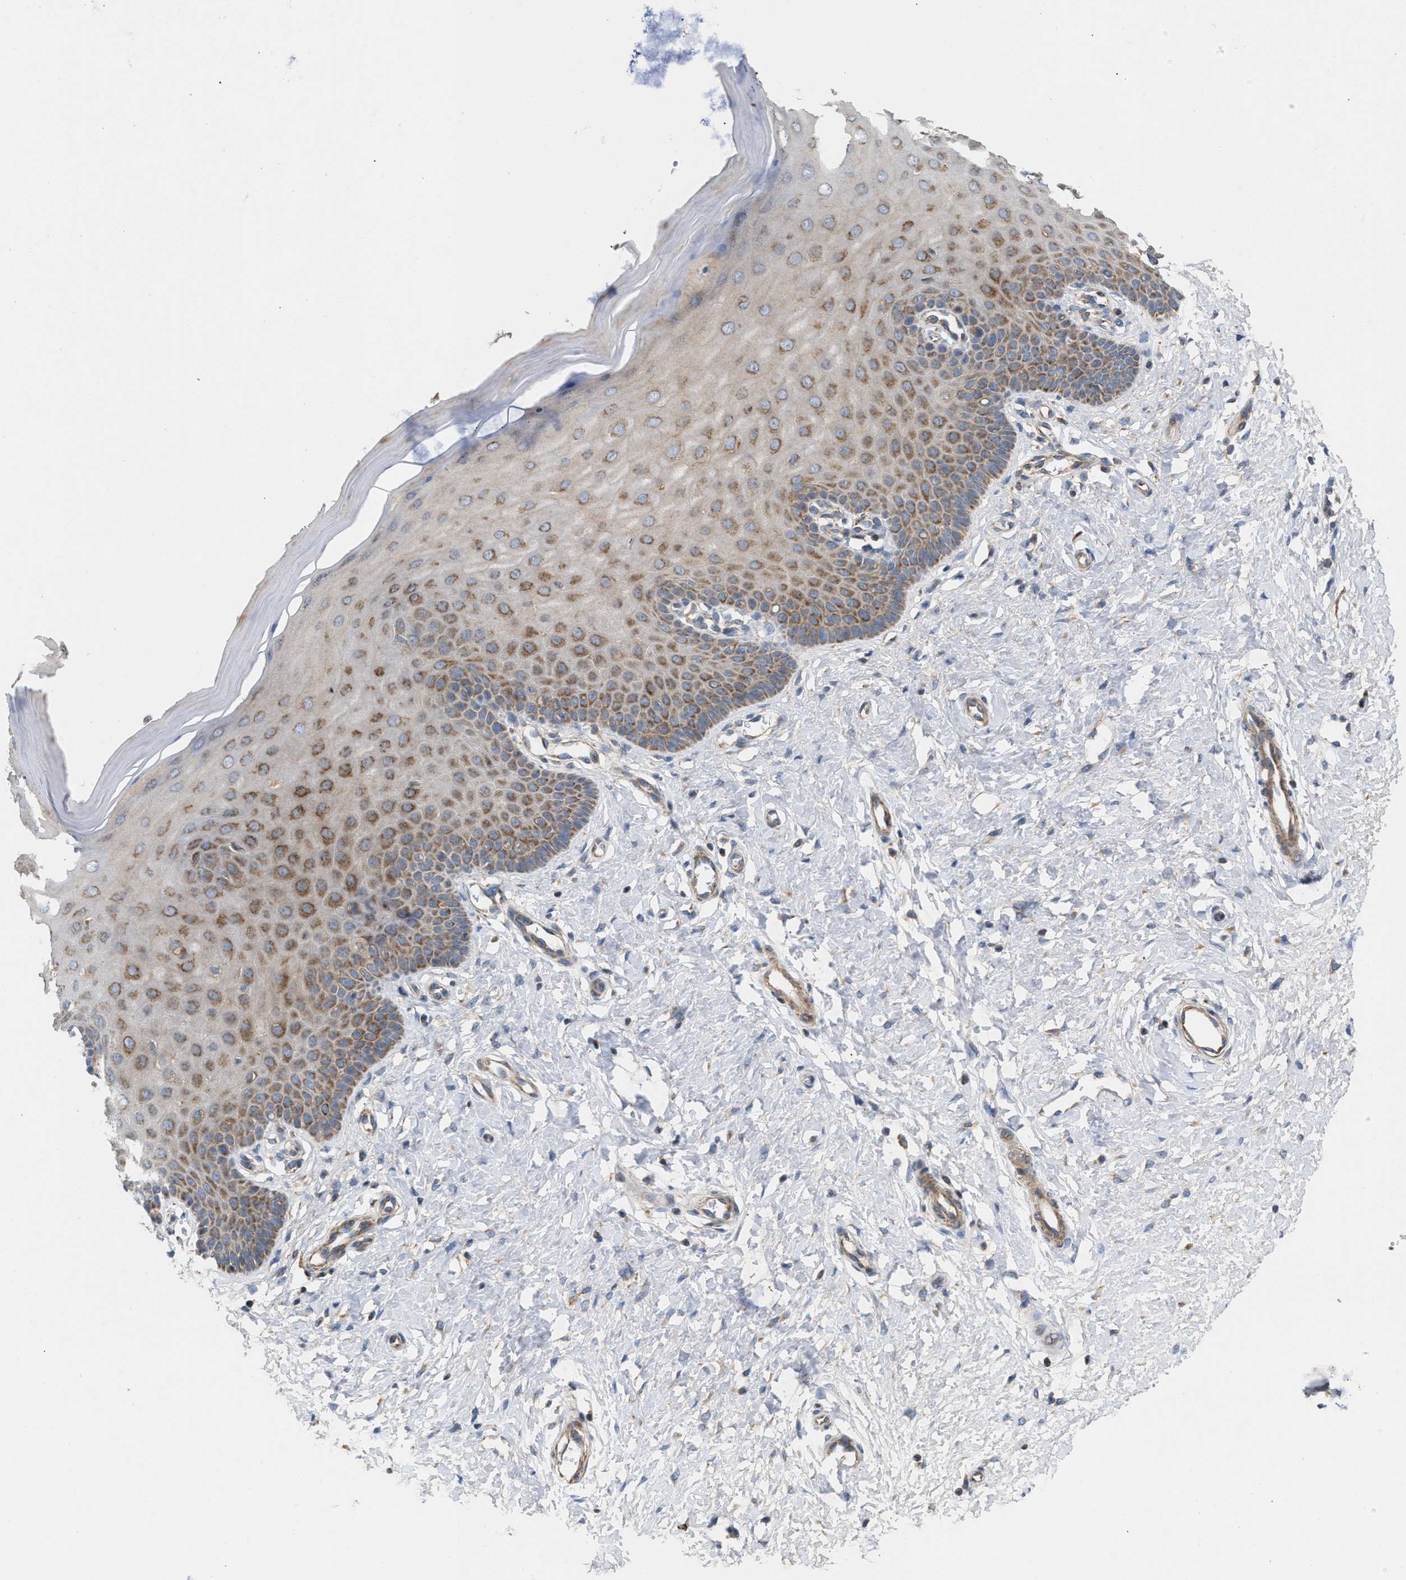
{"staining": {"intensity": "moderate", "quantity": ">75%", "location": "cytoplasmic/membranous"}, "tissue": "cervix", "cell_type": "Squamous epithelial cells", "image_type": "normal", "snomed": [{"axis": "morphology", "description": "Normal tissue, NOS"}, {"axis": "topography", "description": "Cervix"}], "caption": "Protein expression analysis of benign cervix displays moderate cytoplasmic/membranous positivity in approximately >75% of squamous epithelial cells.", "gene": "TACO1", "patient": {"sex": "female", "age": 55}}